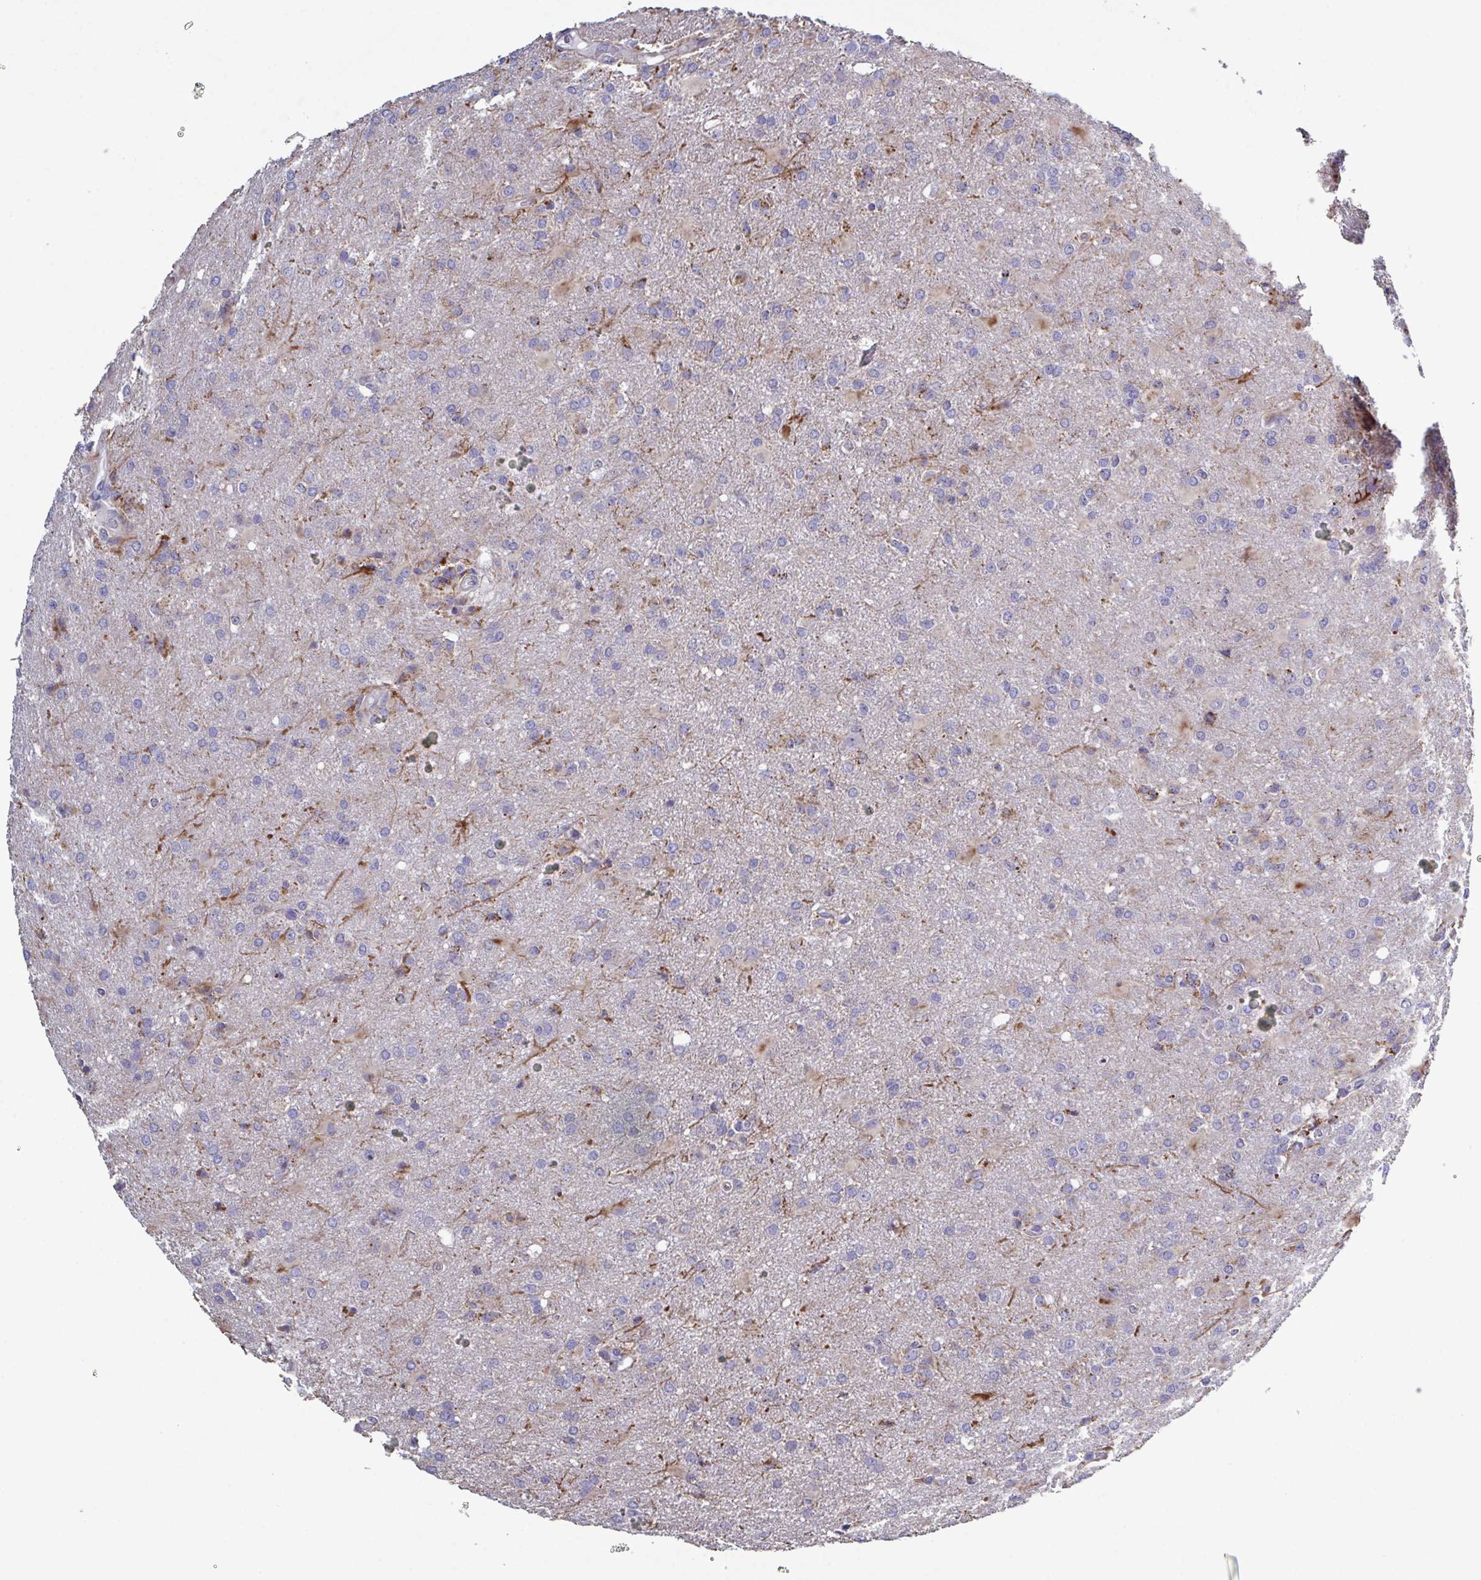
{"staining": {"intensity": "negative", "quantity": "none", "location": "none"}, "tissue": "glioma", "cell_type": "Tumor cells", "image_type": "cancer", "snomed": [{"axis": "morphology", "description": "Glioma, malignant, High grade"}, {"axis": "topography", "description": "Brain"}], "caption": "Immunohistochemistry photomicrograph of neoplastic tissue: glioma stained with DAB (3,3'-diaminobenzidine) exhibits no significant protein staining in tumor cells. (DAB IHC visualized using brightfield microscopy, high magnification).", "gene": "GLDC", "patient": {"sex": "male", "age": 68}}